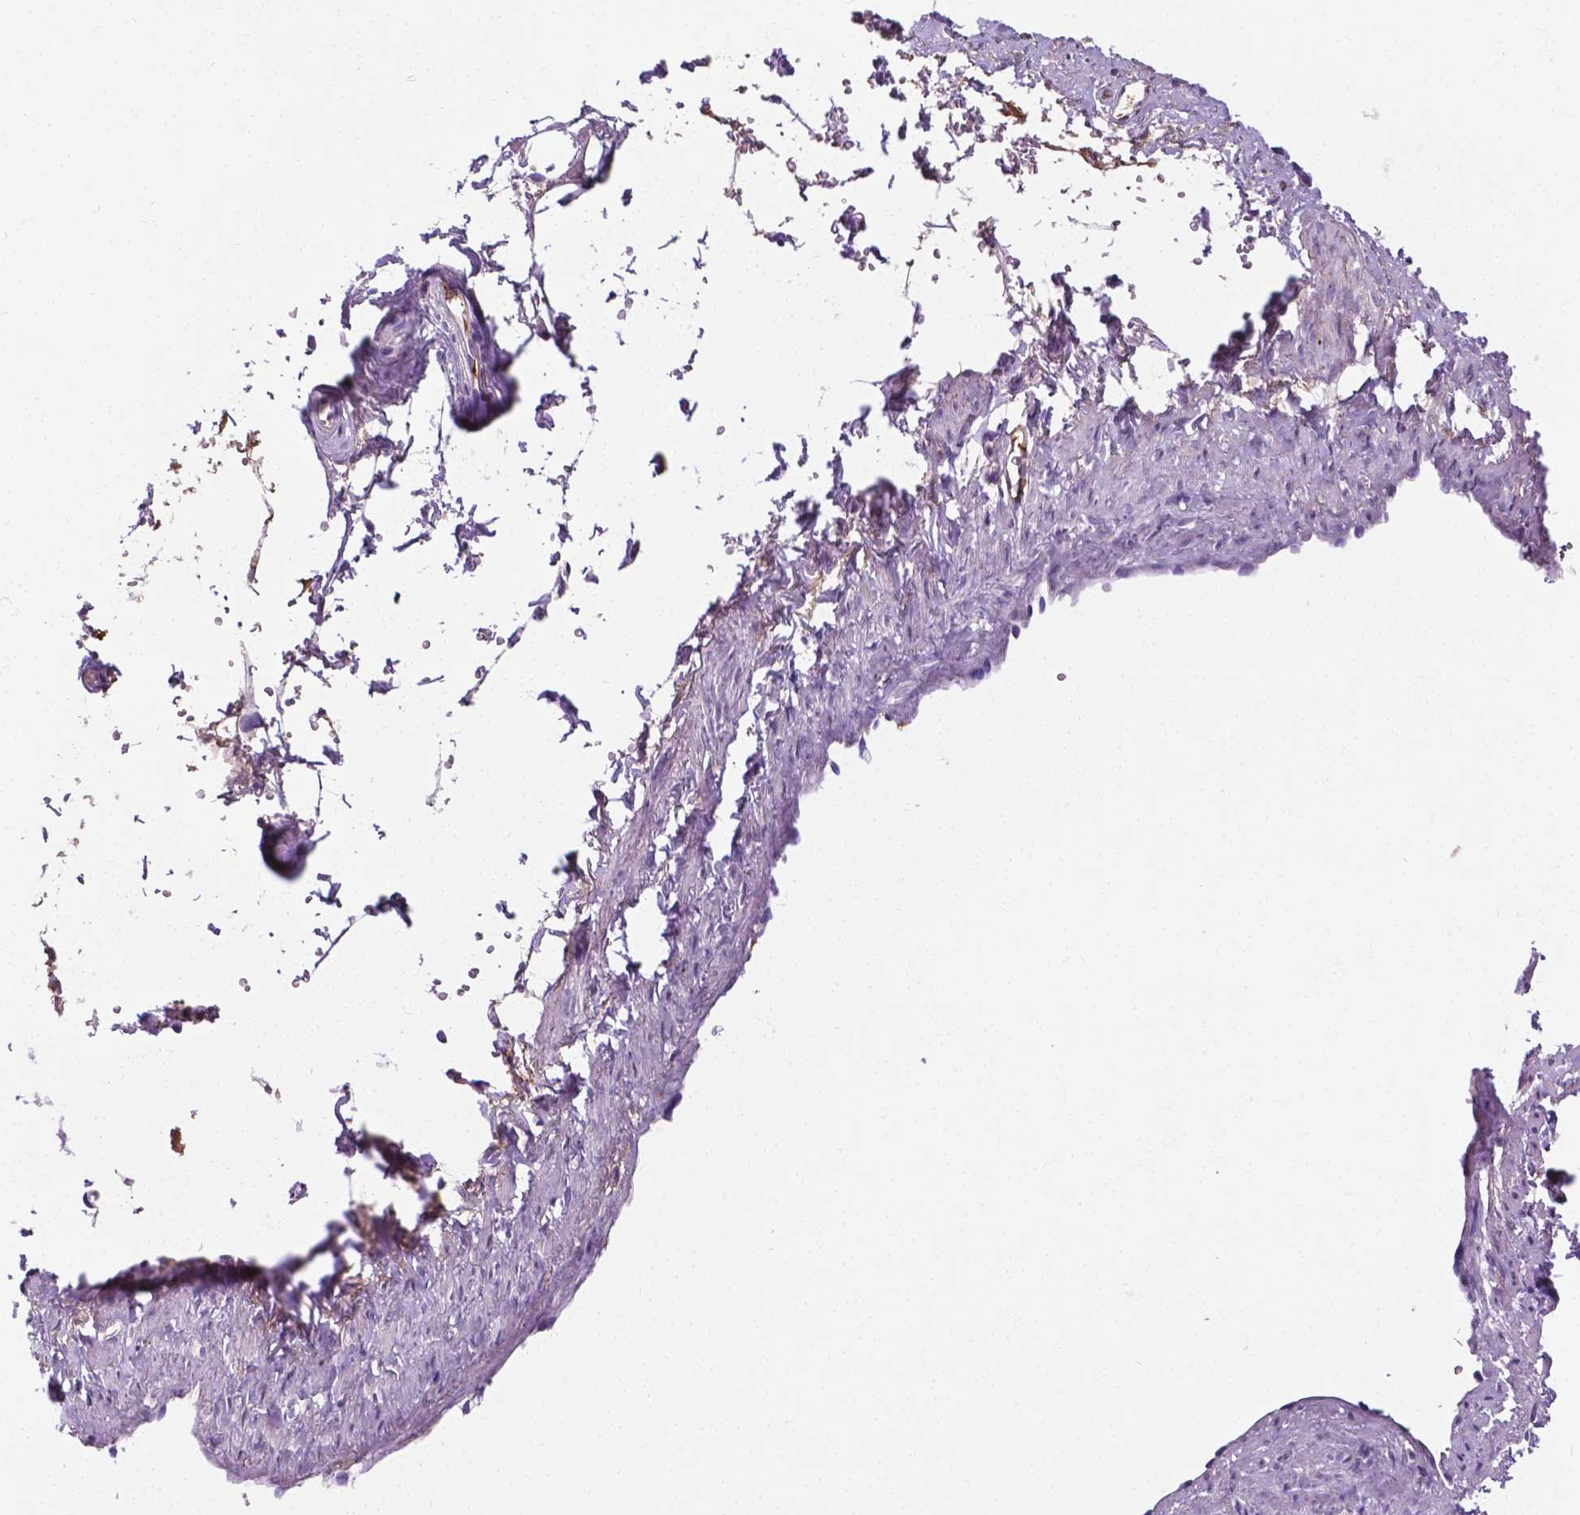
{"staining": {"intensity": "negative", "quantity": "none", "location": "none"}, "tissue": "adipose tissue", "cell_type": "Adipocytes", "image_type": "normal", "snomed": [{"axis": "morphology", "description": "Normal tissue, NOS"}, {"axis": "topography", "description": "Prostate"}, {"axis": "topography", "description": "Peripheral nerve tissue"}], "caption": "Immunohistochemical staining of unremarkable adipose tissue shows no significant staining in adipocytes.", "gene": "APOE", "patient": {"sex": "male", "age": 55}}